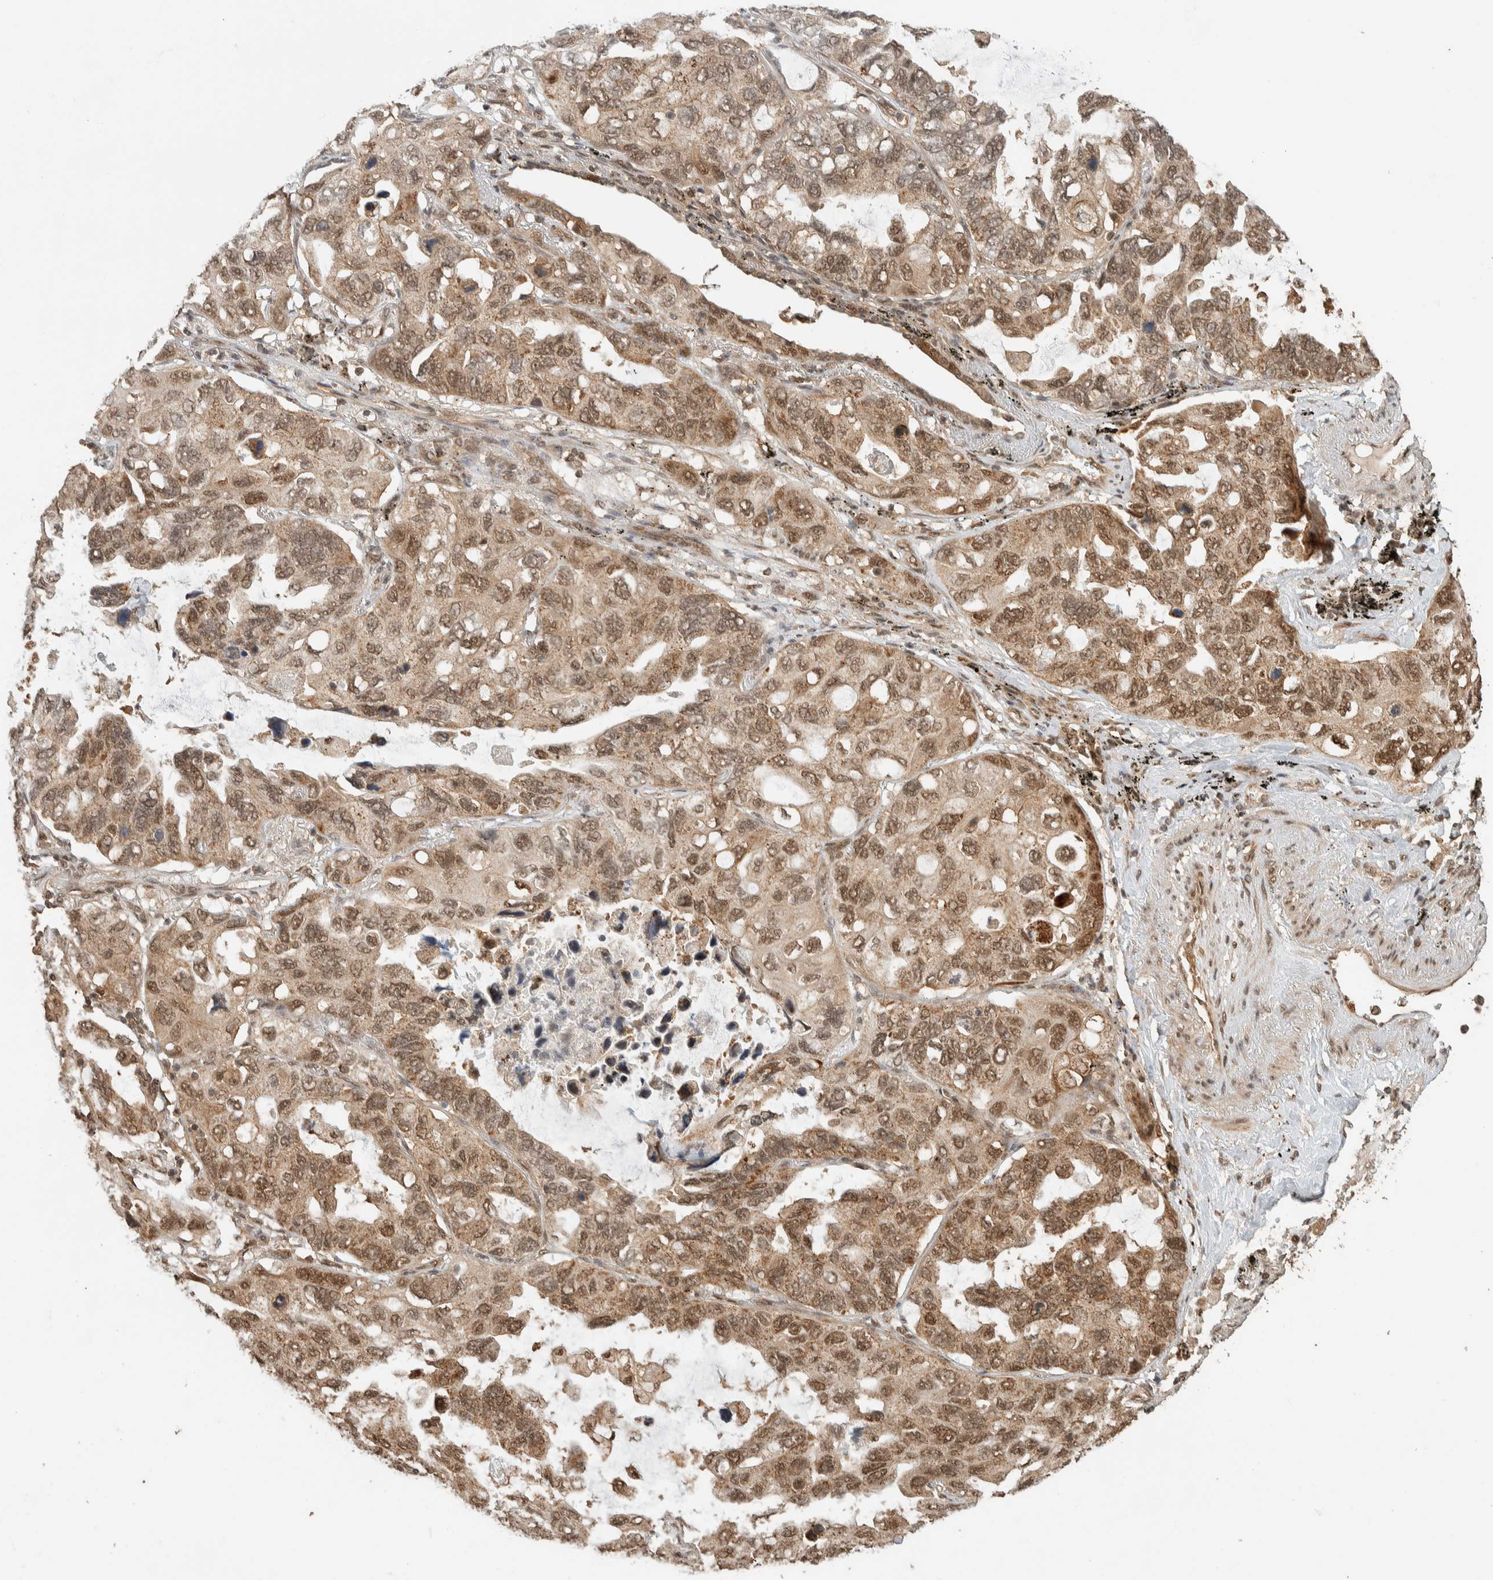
{"staining": {"intensity": "moderate", "quantity": ">75%", "location": "cytoplasmic/membranous,nuclear"}, "tissue": "lung cancer", "cell_type": "Tumor cells", "image_type": "cancer", "snomed": [{"axis": "morphology", "description": "Squamous cell carcinoma, NOS"}, {"axis": "topography", "description": "Lung"}], "caption": "Brown immunohistochemical staining in human lung cancer exhibits moderate cytoplasmic/membranous and nuclear expression in approximately >75% of tumor cells. (DAB (3,3'-diaminobenzidine) IHC with brightfield microscopy, high magnification).", "gene": "ZBTB2", "patient": {"sex": "female", "age": 73}}